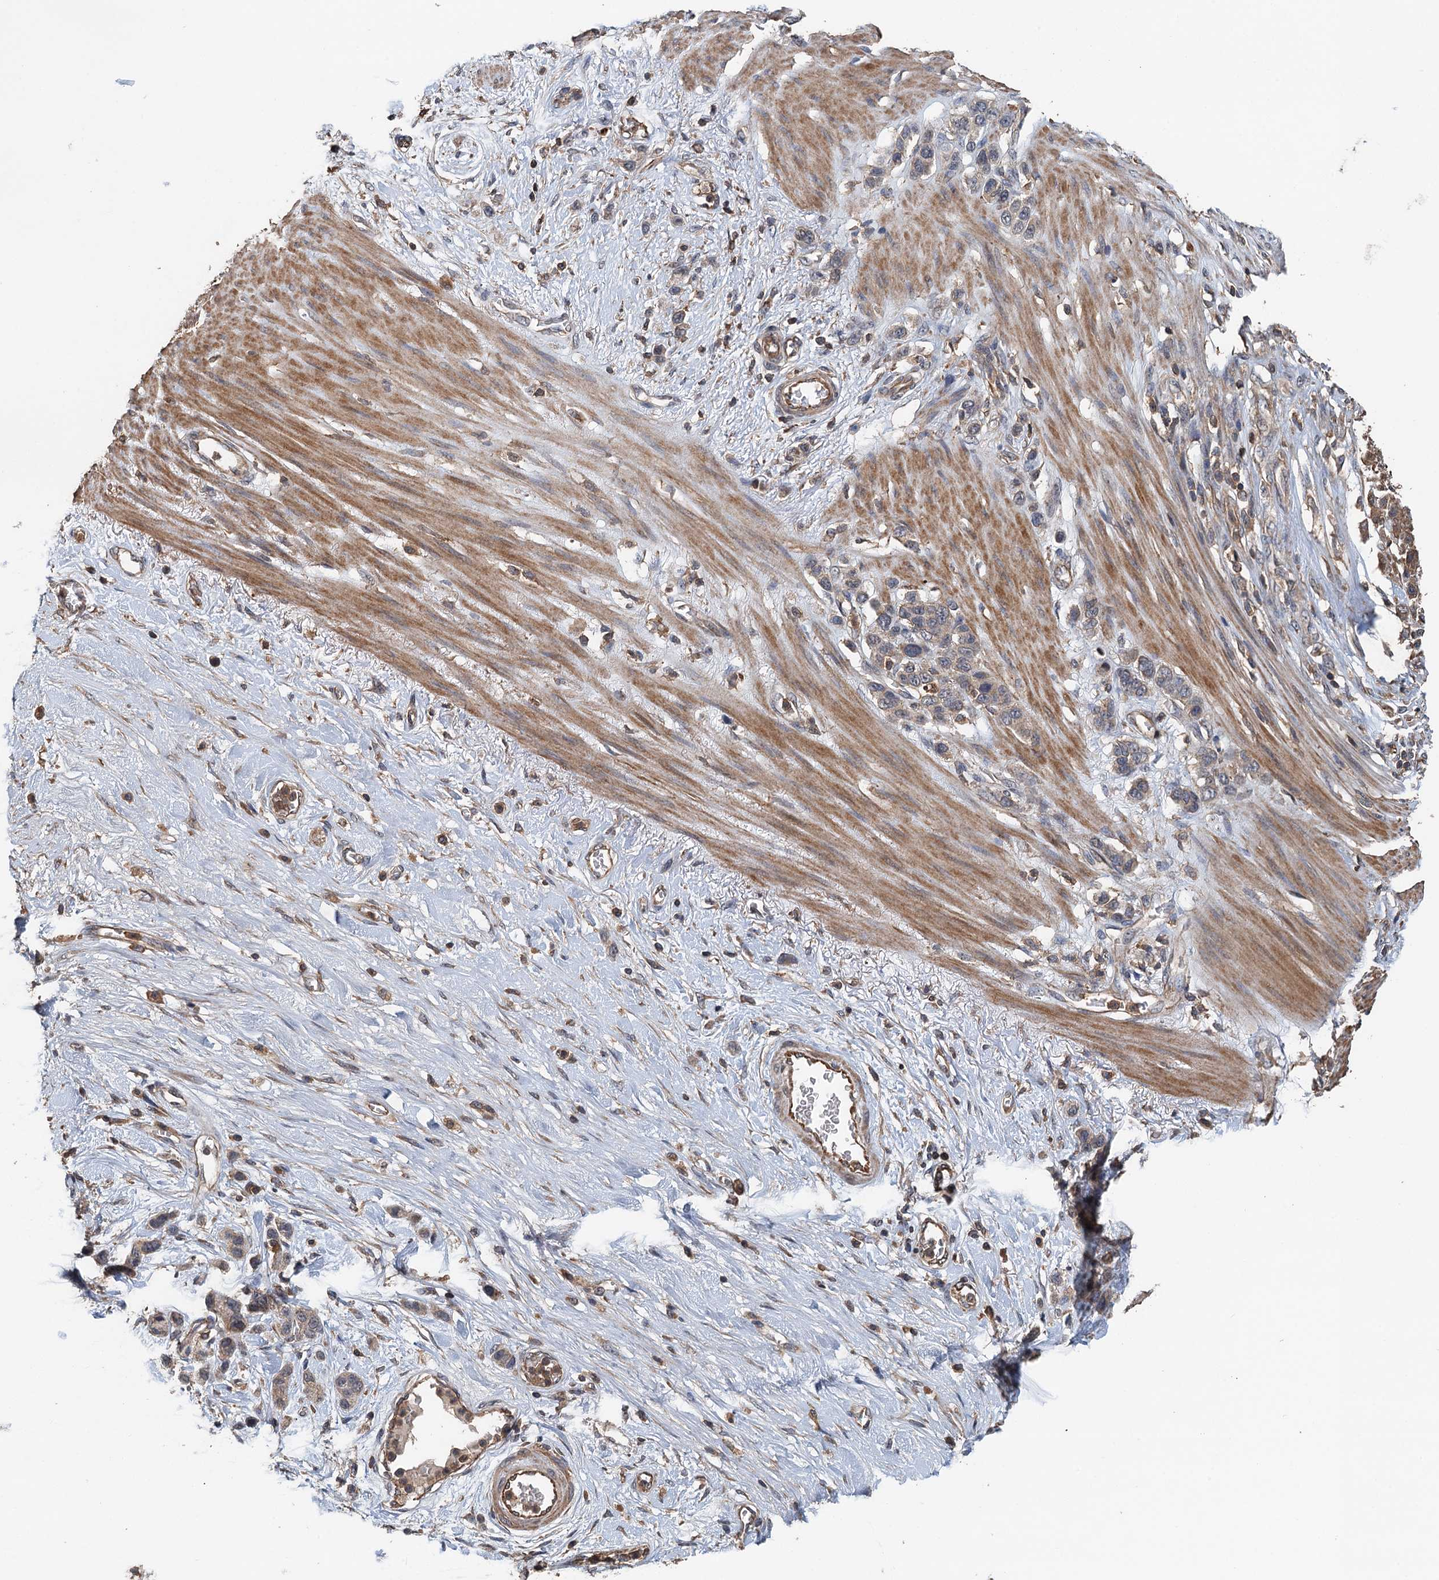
{"staining": {"intensity": "weak", "quantity": "25%-75%", "location": "cytoplasmic/membranous"}, "tissue": "stomach cancer", "cell_type": "Tumor cells", "image_type": "cancer", "snomed": [{"axis": "morphology", "description": "Adenocarcinoma, NOS"}, {"axis": "morphology", "description": "Adenocarcinoma, High grade"}, {"axis": "topography", "description": "Stomach, upper"}, {"axis": "topography", "description": "Stomach, lower"}], "caption": "Protein staining displays weak cytoplasmic/membranous expression in about 25%-75% of tumor cells in adenocarcinoma (stomach).", "gene": "BORCS5", "patient": {"sex": "female", "age": 65}}